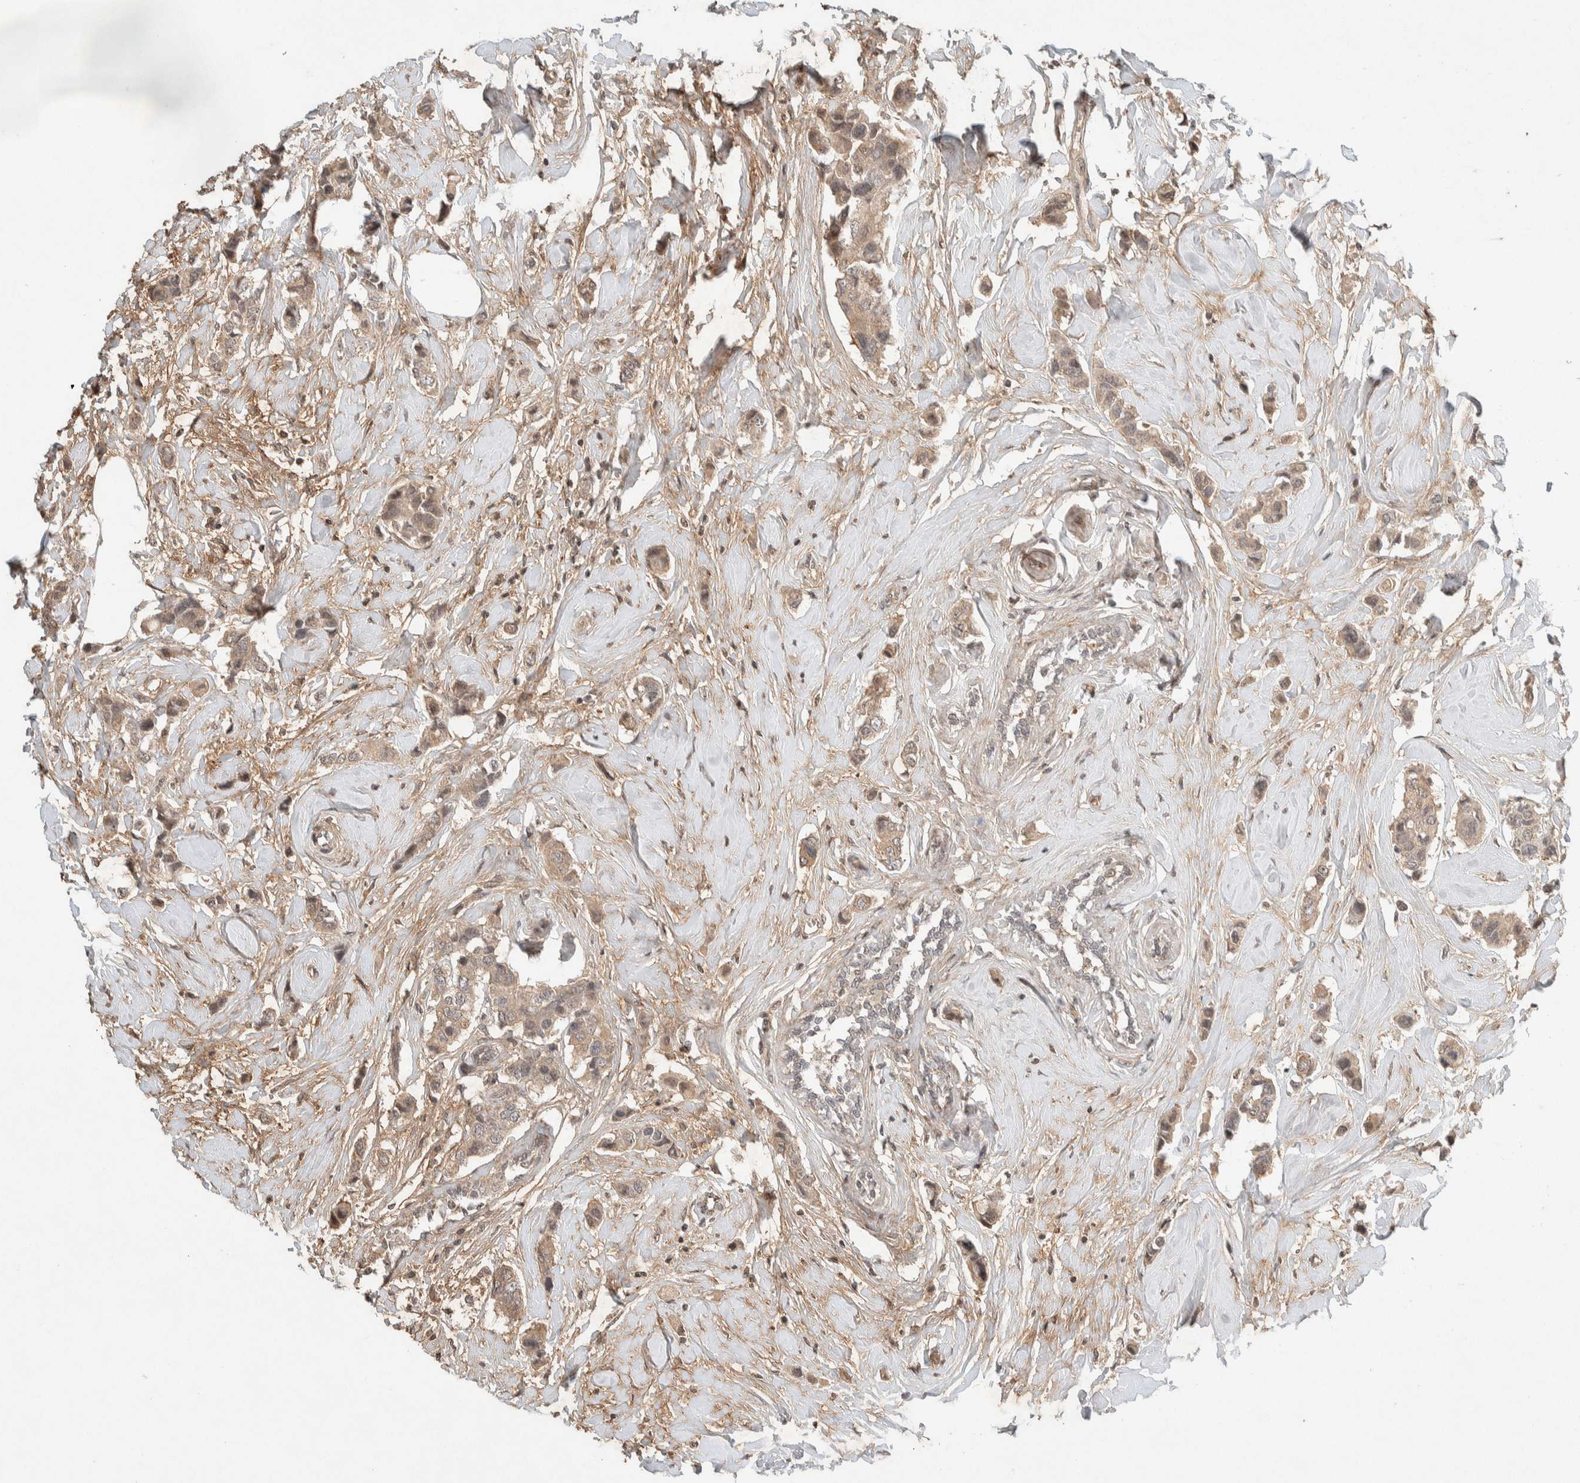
{"staining": {"intensity": "weak", "quantity": ">75%", "location": "cytoplasmic/membranous"}, "tissue": "breast cancer", "cell_type": "Tumor cells", "image_type": "cancer", "snomed": [{"axis": "morphology", "description": "Normal tissue, NOS"}, {"axis": "morphology", "description": "Duct carcinoma"}, {"axis": "topography", "description": "Breast"}], "caption": "This is a histology image of immunohistochemistry (IHC) staining of breast cancer, which shows weak expression in the cytoplasmic/membranous of tumor cells.", "gene": "THRA", "patient": {"sex": "female", "age": 50}}